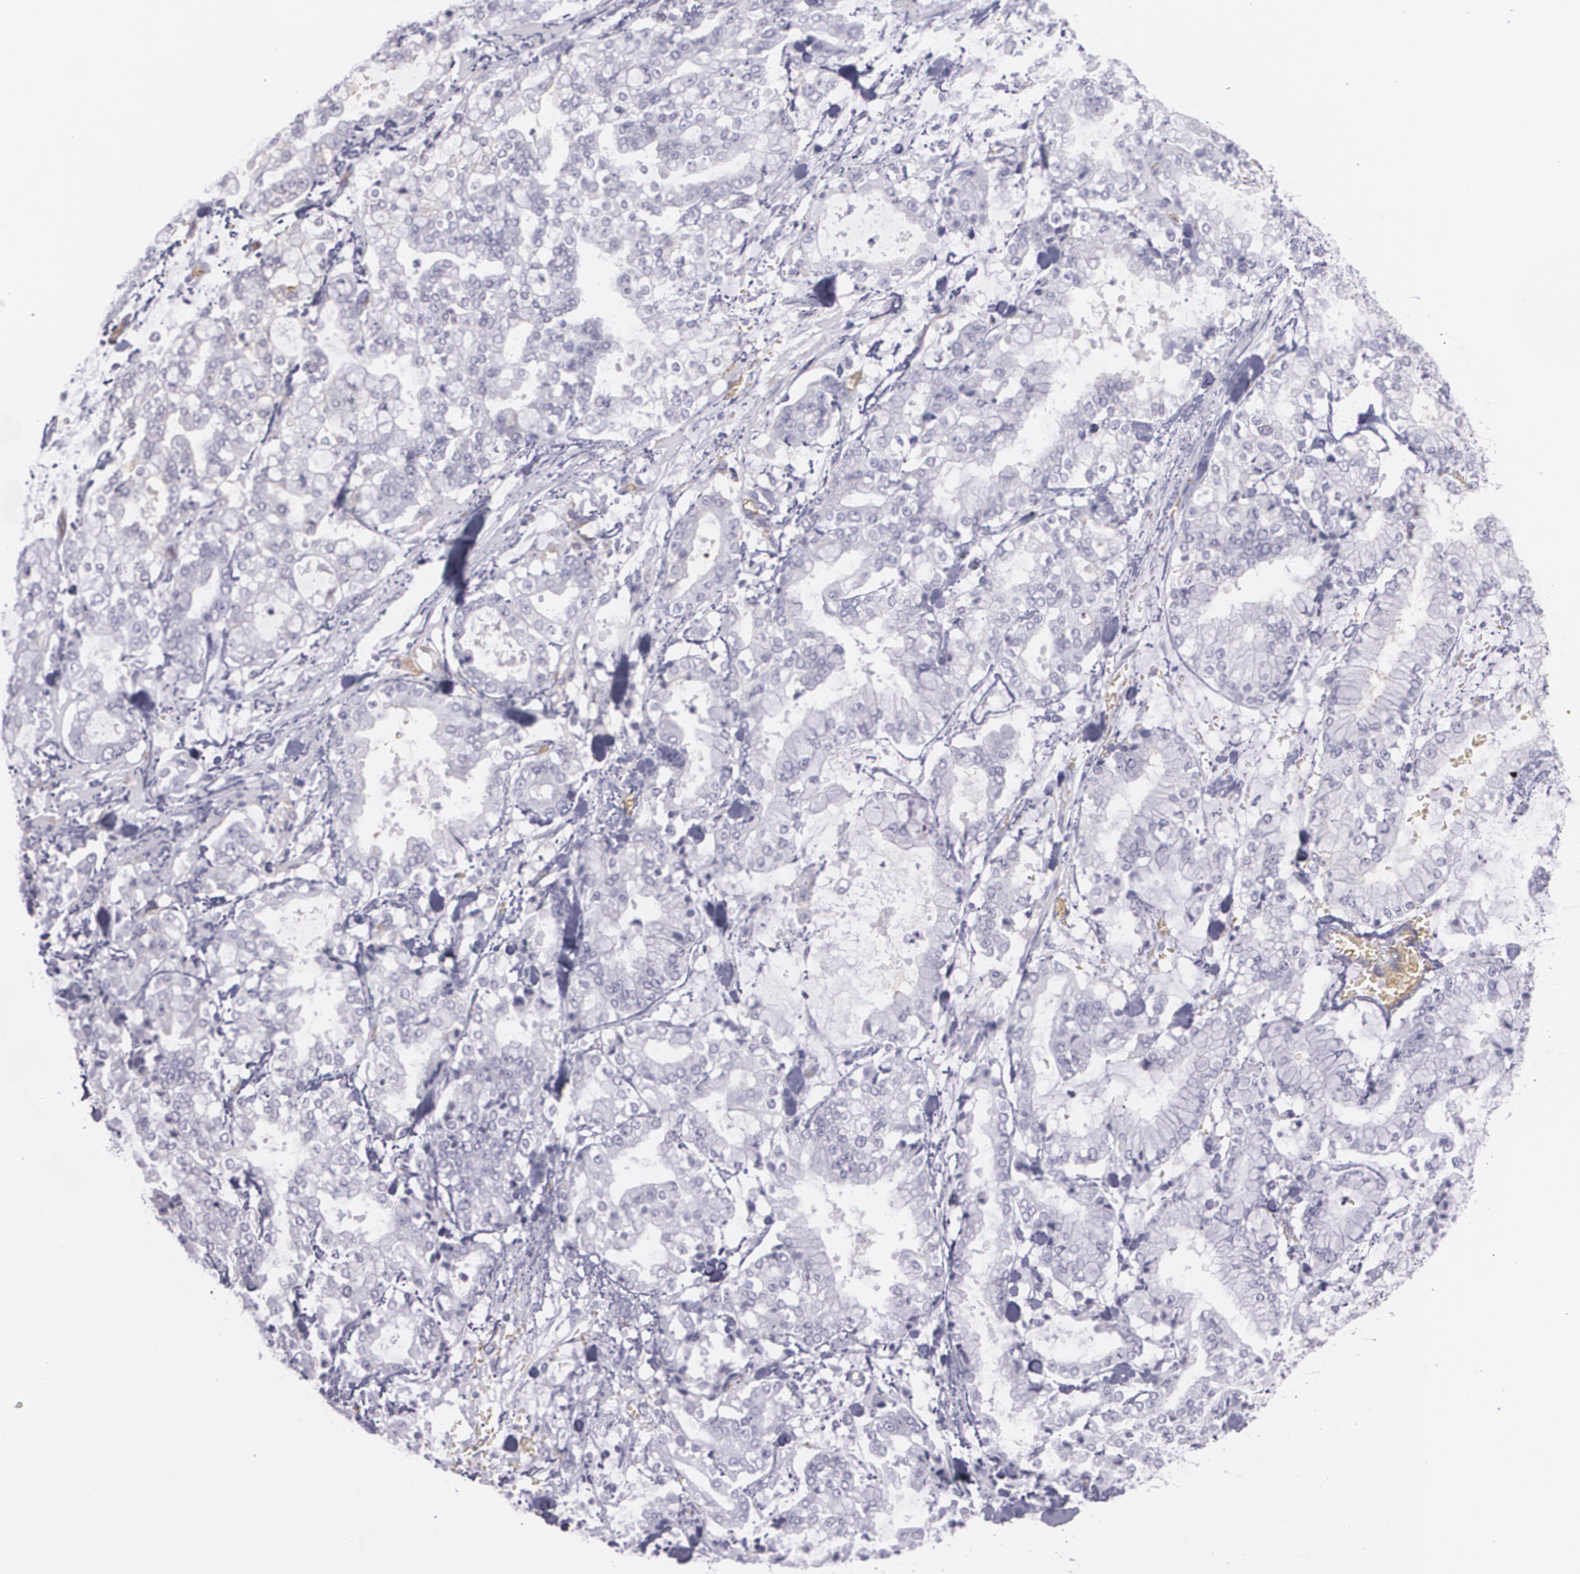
{"staining": {"intensity": "negative", "quantity": "none", "location": "none"}, "tissue": "stomach cancer", "cell_type": "Tumor cells", "image_type": "cancer", "snomed": [{"axis": "morphology", "description": "Normal tissue, NOS"}, {"axis": "morphology", "description": "Adenocarcinoma, NOS"}, {"axis": "topography", "description": "Stomach, upper"}, {"axis": "topography", "description": "Stomach"}], "caption": "This is a photomicrograph of immunohistochemistry staining of stomach cancer, which shows no positivity in tumor cells.", "gene": "ACE", "patient": {"sex": "male", "age": 76}}